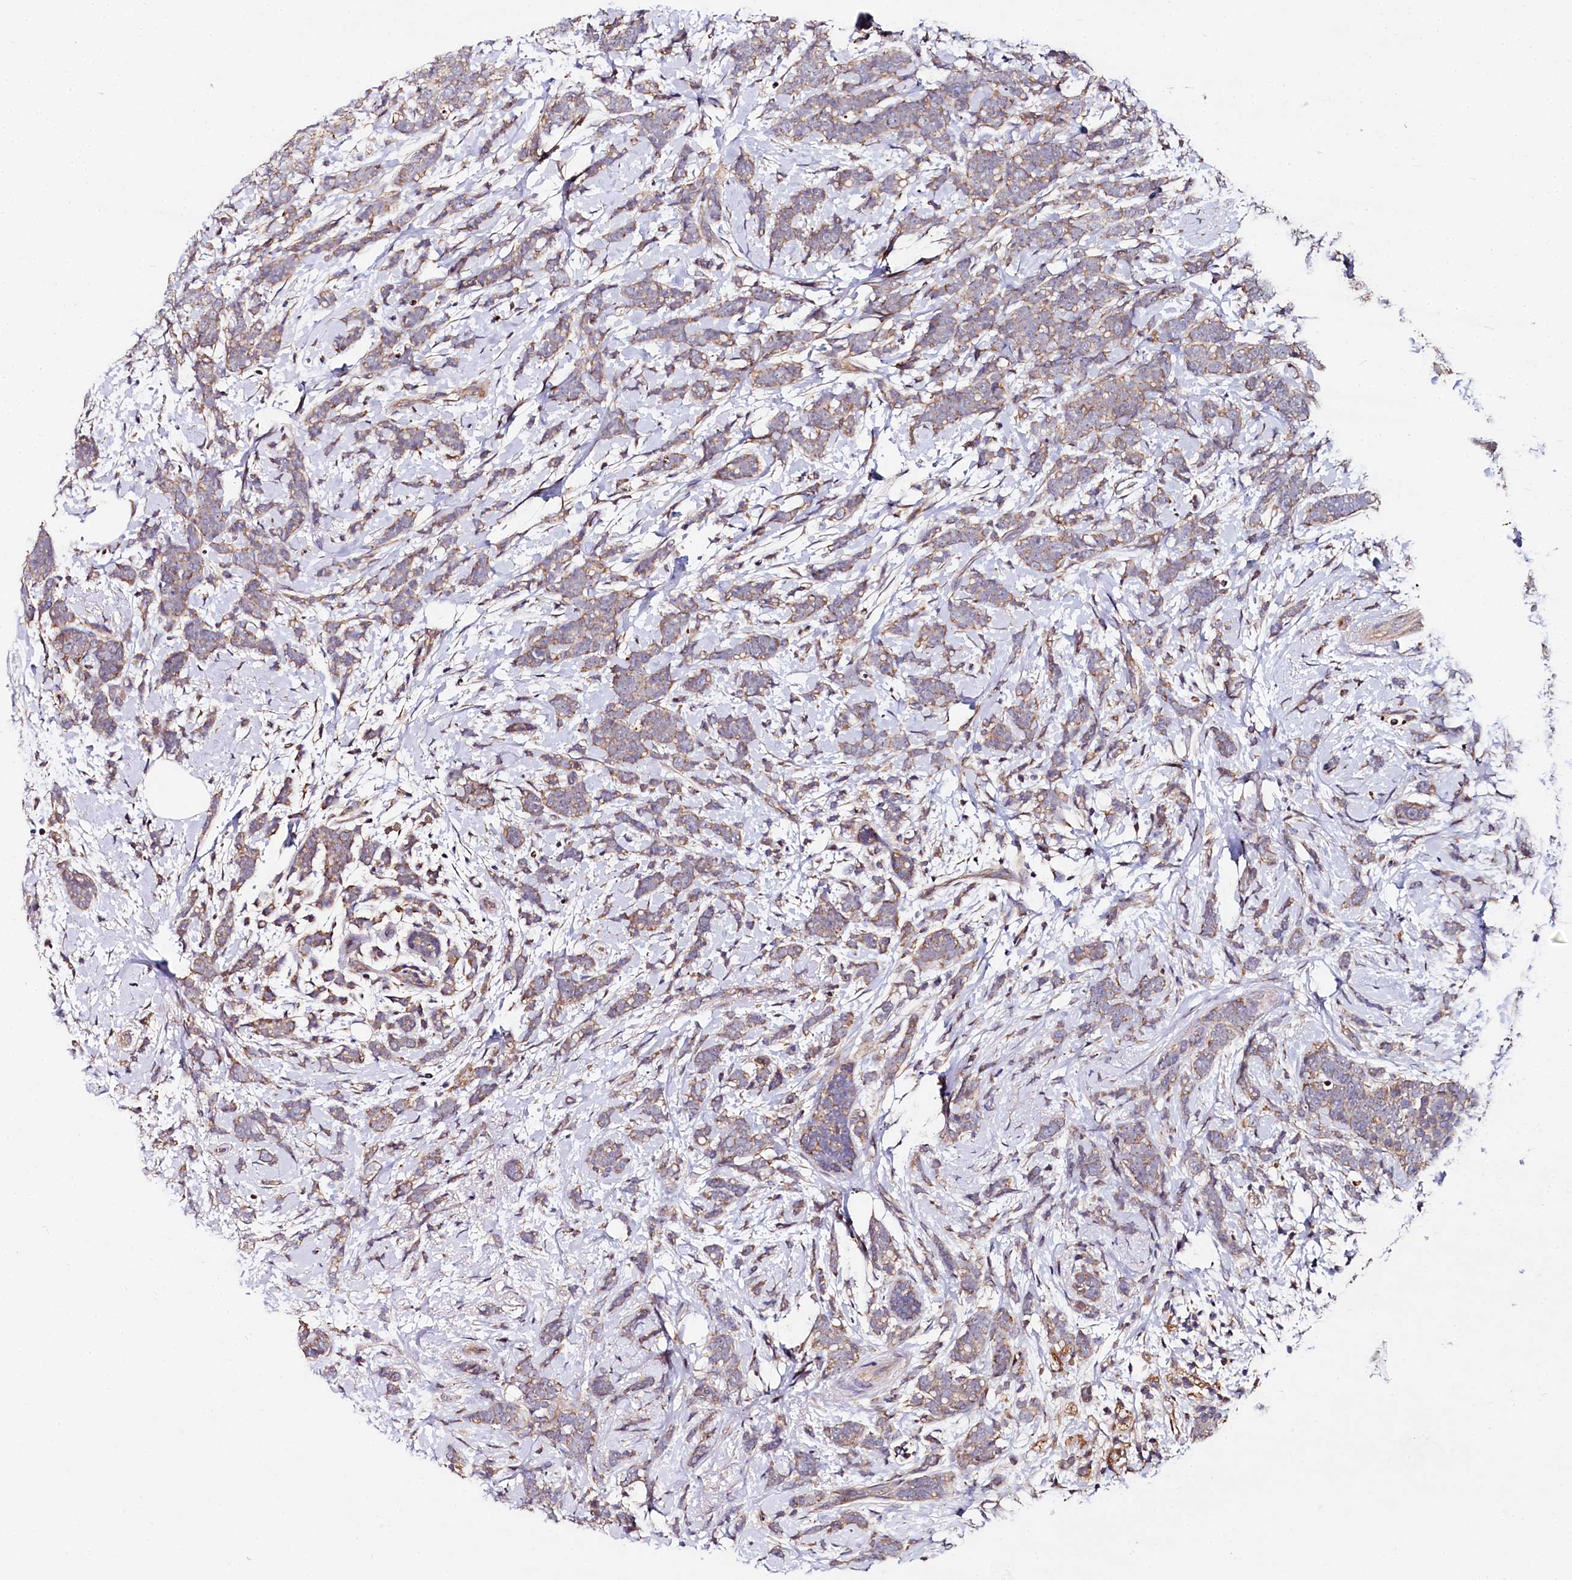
{"staining": {"intensity": "moderate", "quantity": ">75%", "location": "cytoplasmic/membranous"}, "tissue": "breast cancer", "cell_type": "Tumor cells", "image_type": "cancer", "snomed": [{"axis": "morphology", "description": "Lobular carcinoma"}, {"axis": "topography", "description": "Breast"}], "caption": "Protein staining of lobular carcinoma (breast) tissue reveals moderate cytoplasmic/membranous positivity in about >75% of tumor cells.", "gene": "SPRYD3", "patient": {"sex": "female", "age": 58}}